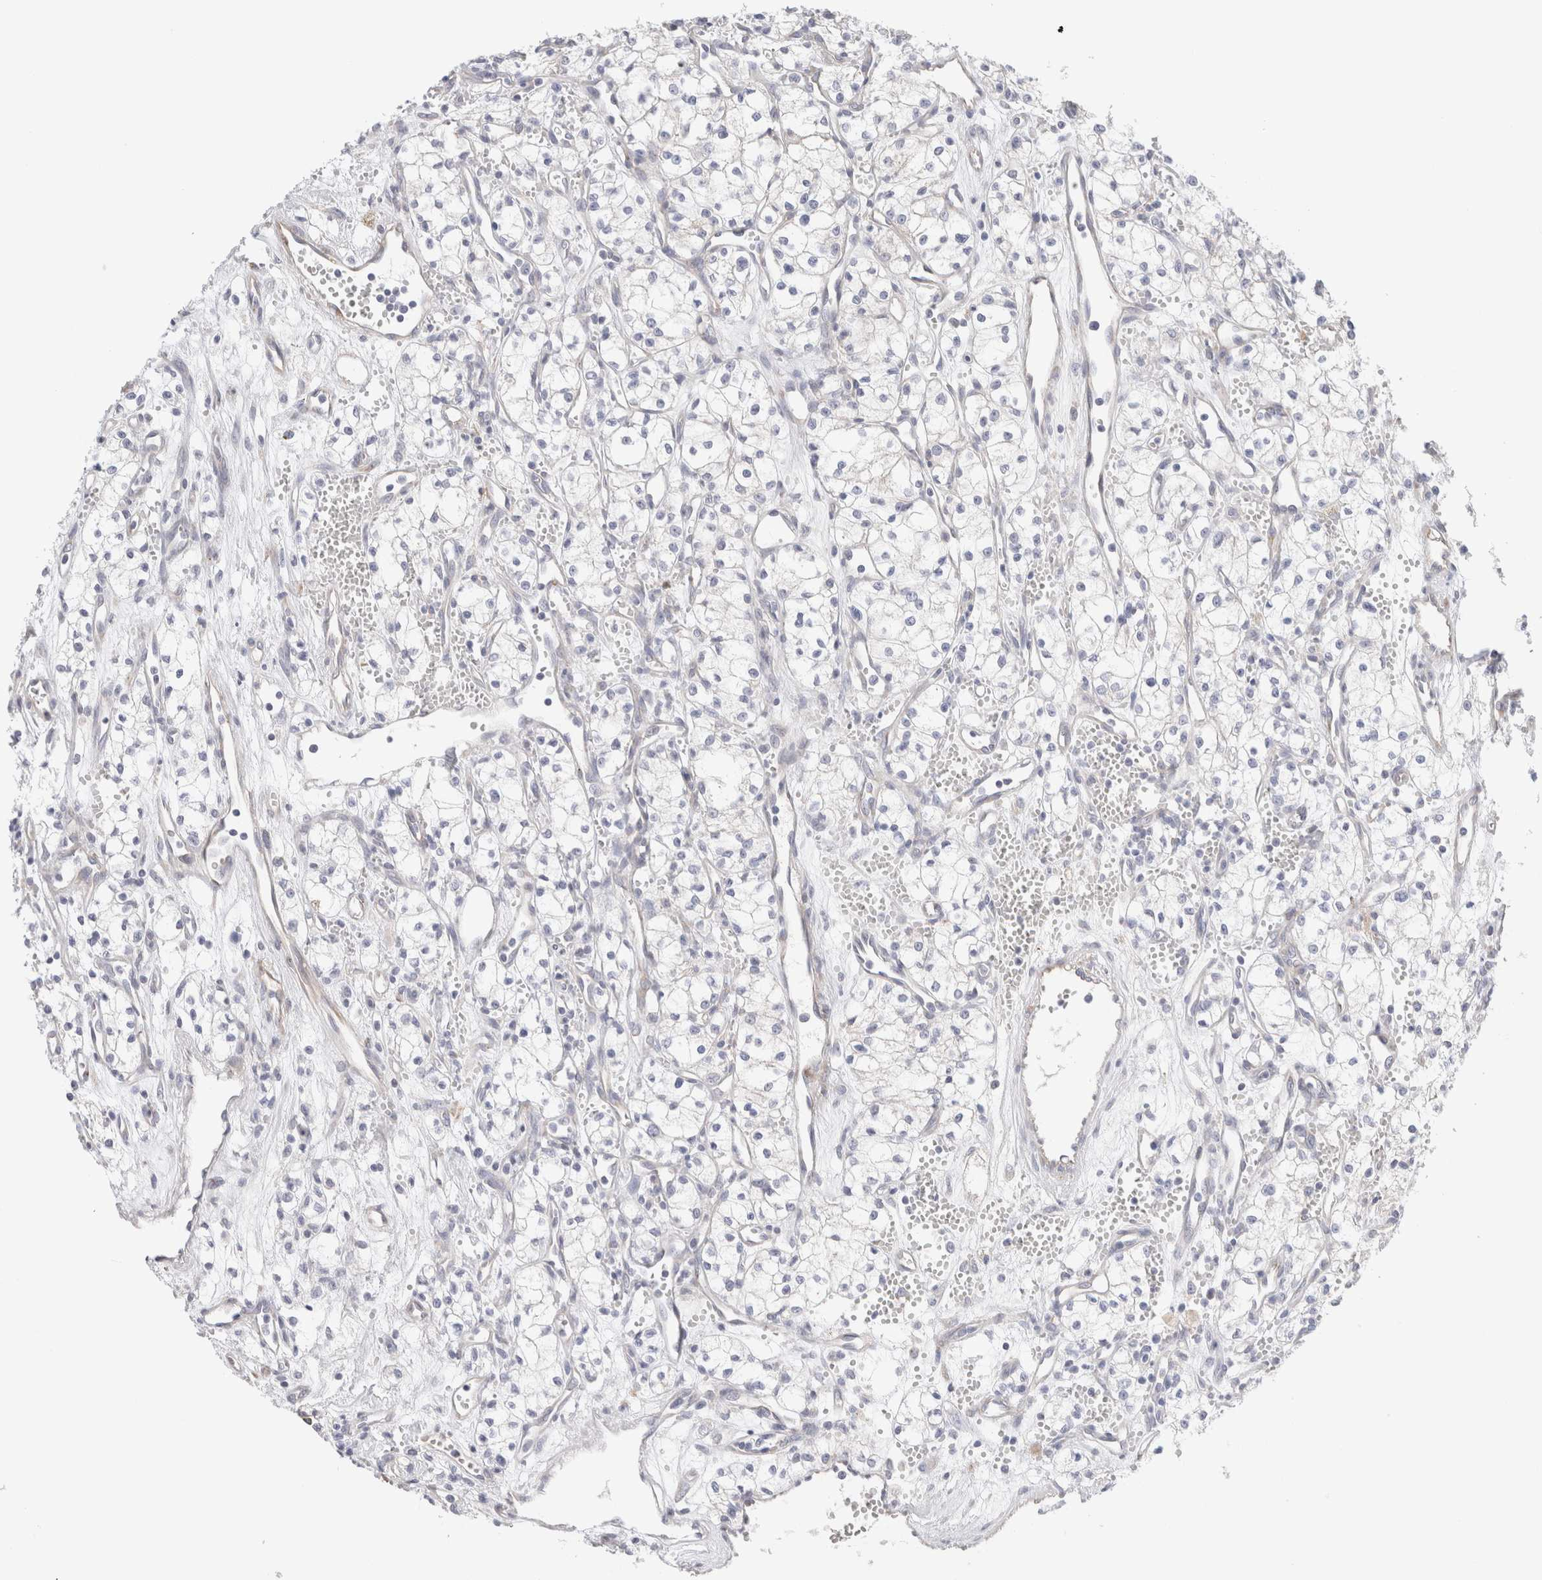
{"staining": {"intensity": "negative", "quantity": "none", "location": "none"}, "tissue": "renal cancer", "cell_type": "Tumor cells", "image_type": "cancer", "snomed": [{"axis": "morphology", "description": "Adenocarcinoma, NOS"}, {"axis": "topography", "description": "Kidney"}], "caption": "Renal adenocarcinoma was stained to show a protein in brown. There is no significant positivity in tumor cells.", "gene": "CSK", "patient": {"sex": "male", "age": 59}}